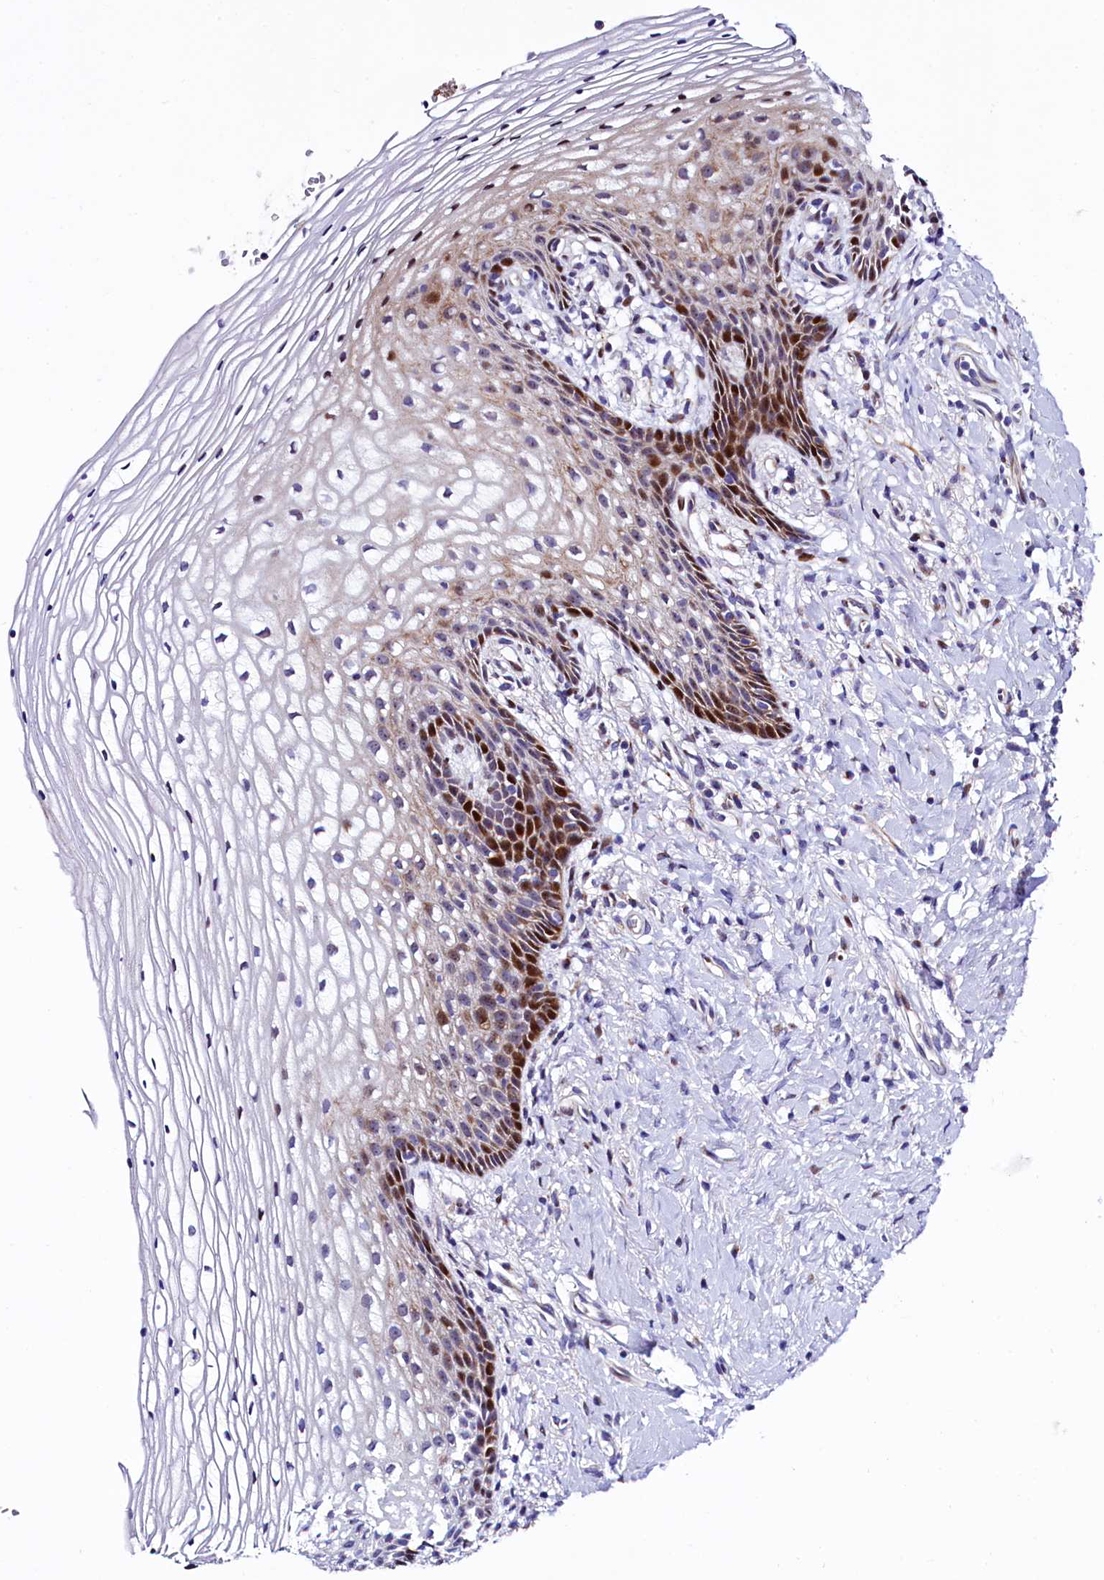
{"staining": {"intensity": "strong", "quantity": "<25%", "location": "cytoplasmic/membranous,nuclear"}, "tissue": "vagina", "cell_type": "Squamous epithelial cells", "image_type": "normal", "snomed": [{"axis": "morphology", "description": "Normal tissue, NOS"}, {"axis": "topography", "description": "Vagina"}], "caption": "About <25% of squamous epithelial cells in benign human vagina reveal strong cytoplasmic/membranous,nuclear protein positivity as visualized by brown immunohistochemical staining.", "gene": "TRMT112", "patient": {"sex": "female", "age": 60}}